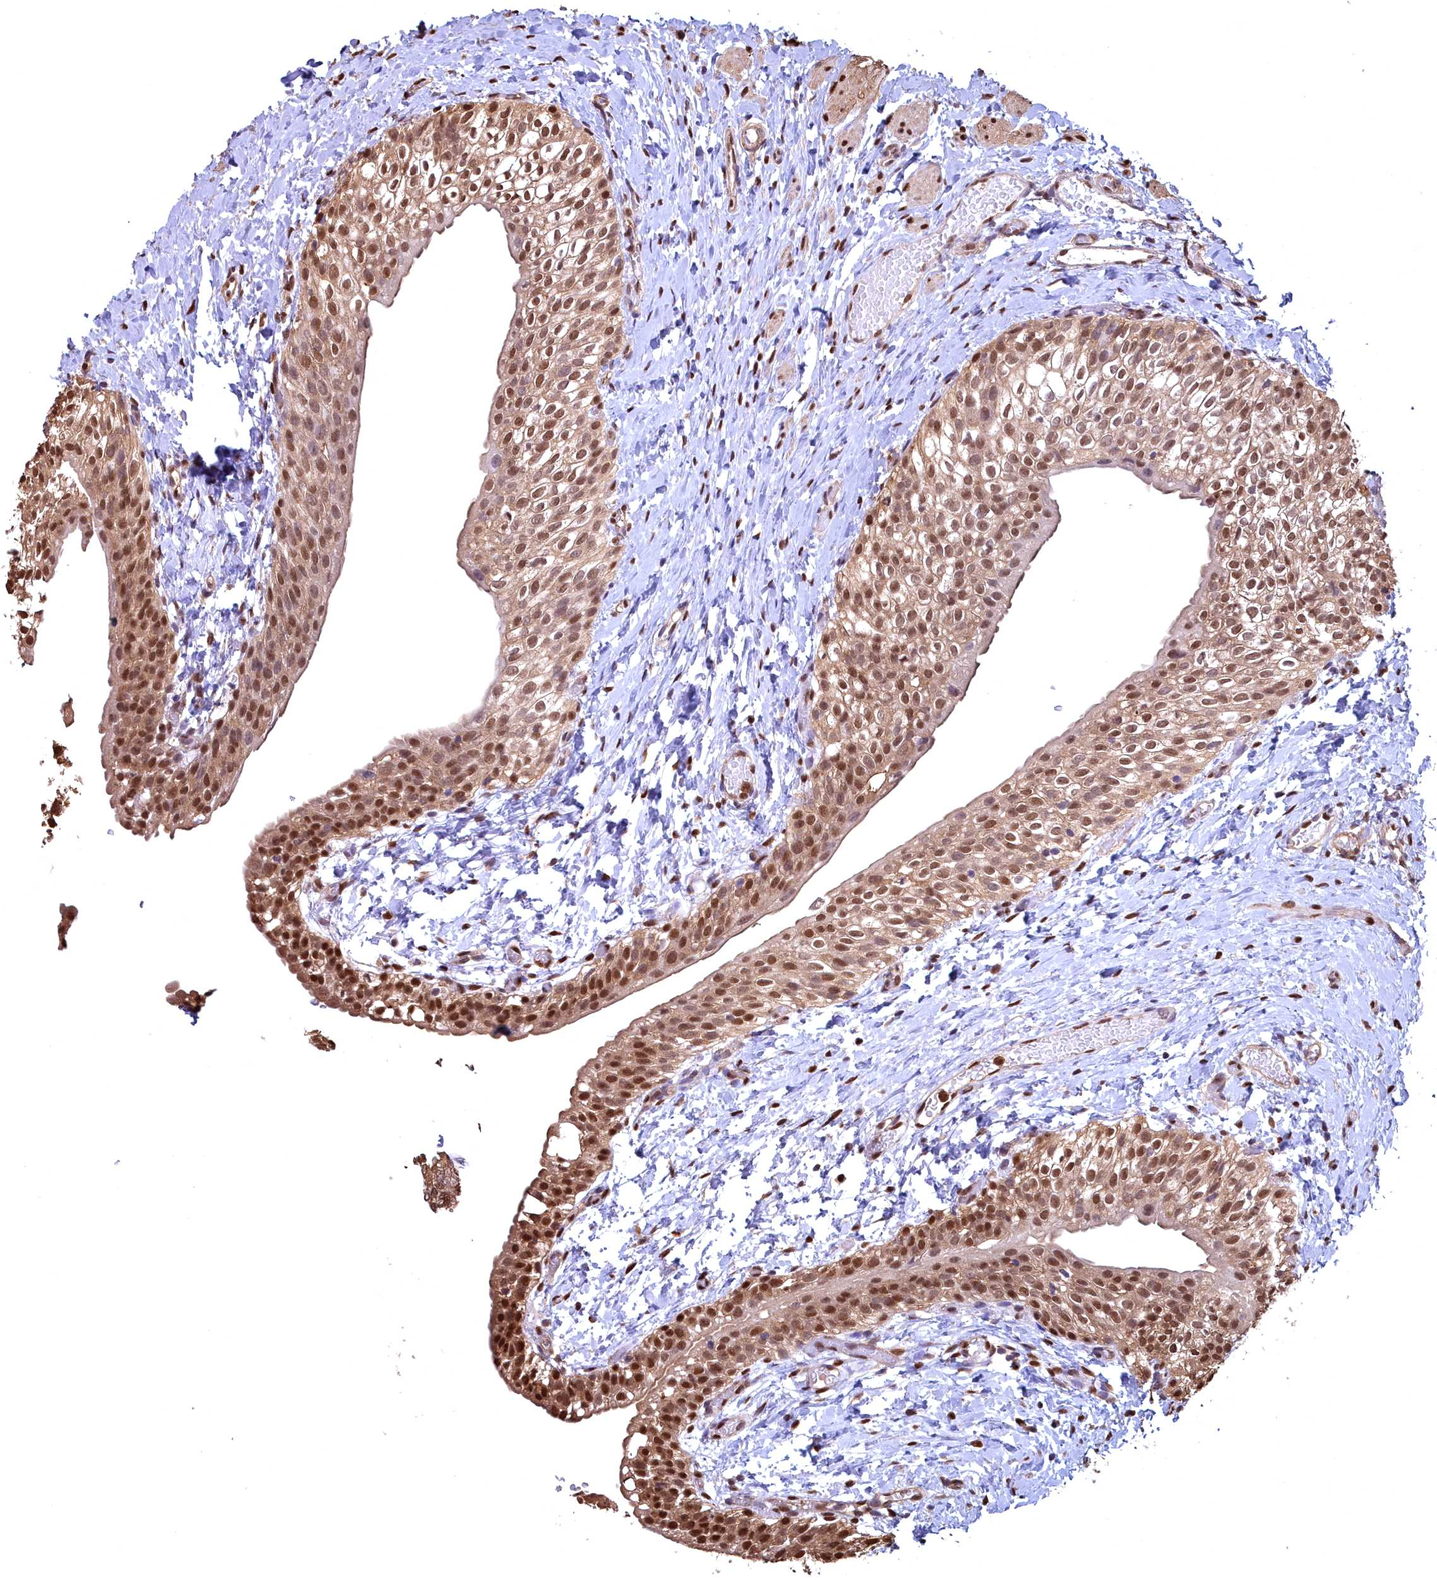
{"staining": {"intensity": "strong", "quantity": ">75%", "location": "cytoplasmic/membranous,nuclear"}, "tissue": "urinary bladder", "cell_type": "Urothelial cells", "image_type": "normal", "snomed": [{"axis": "morphology", "description": "Normal tissue, NOS"}, {"axis": "topography", "description": "Urinary bladder"}], "caption": "A high amount of strong cytoplasmic/membranous,nuclear expression is identified in about >75% of urothelial cells in benign urinary bladder. The staining is performed using DAB (3,3'-diaminobenzidine) brown chromogen to label protein expression. The nuclei are counter-stained blue using hematoxylin.", "gene": "GAPDH", "patient": {"sex": "male", "age": 1}}